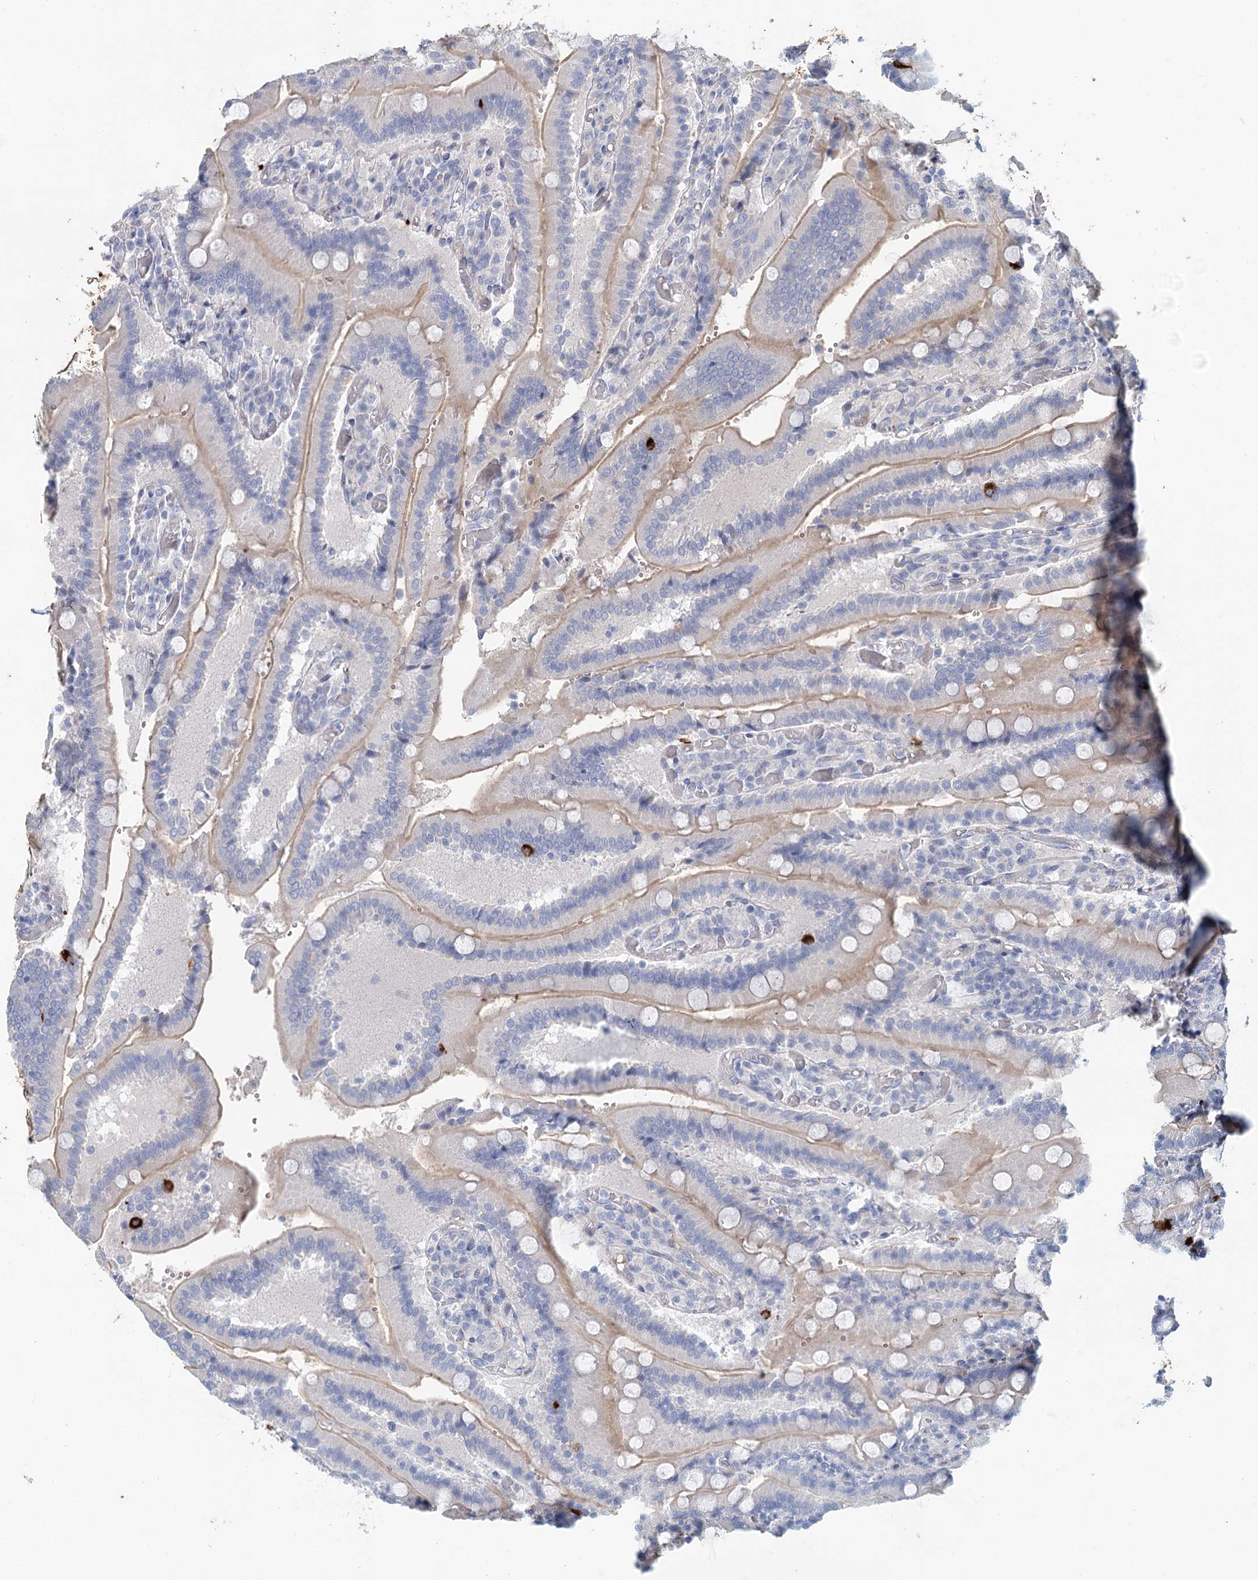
{"staining": {"intensity": "strong", "quantity": "<25%", "location": "cytoplasmic/membranous"}, "tissue": "duodenum", "cell_type": "Glandular cells", "image_type": "normal", "snomed": [{"axis": "morphology", "description": "Normal tissue, NOS"}, {"axis": "topography", "description": "Duodenum"}], "caption": "Human duodenum stained for a protein (brown) reveals strong cytoplasmic/membranous positive expression in about <25% of glandular cells.", "gene": "SLC19A3", "patient": {"sex": "female", "age": 62}}